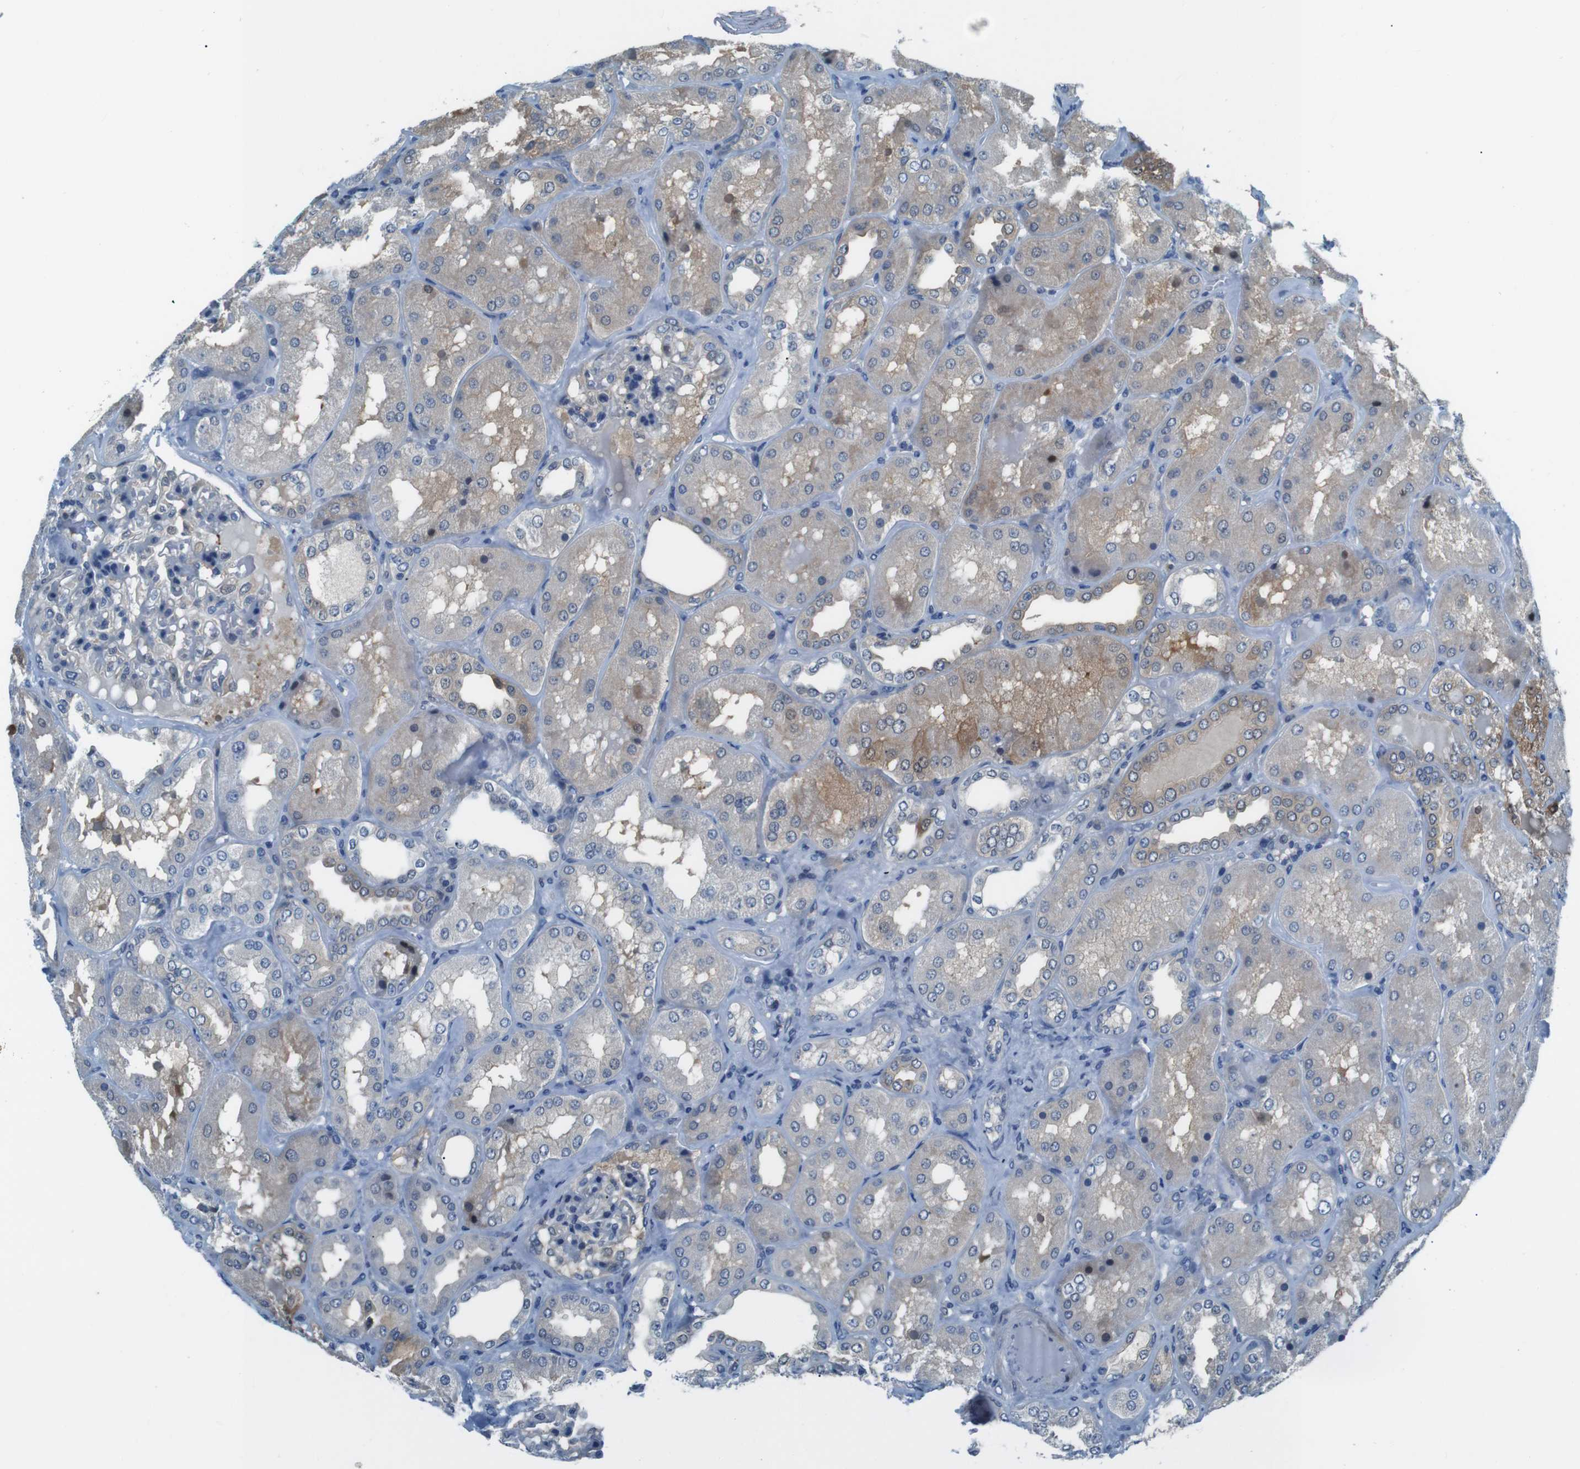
{"staining": {"intensity": "moderate", "quantity": "<25%", "location": "cytoplasmic/membranous,nuclear"}, "tissue": "kidney", "cell_type": "Cells in glomeruli", "image_type": "normal", "snomed": [{"axis": "morphology", "description": "Normal tissue, NOS"}, {"axis": "topography", "description": "Kidney"}], "caption": "Cells in glomeruli display moderate cytoplasmic/membranous,nuclear expression in about <25% of cells in normal kidney.", "gene": "NANOS2", "patient": {"sex": "female", "age": 56}}